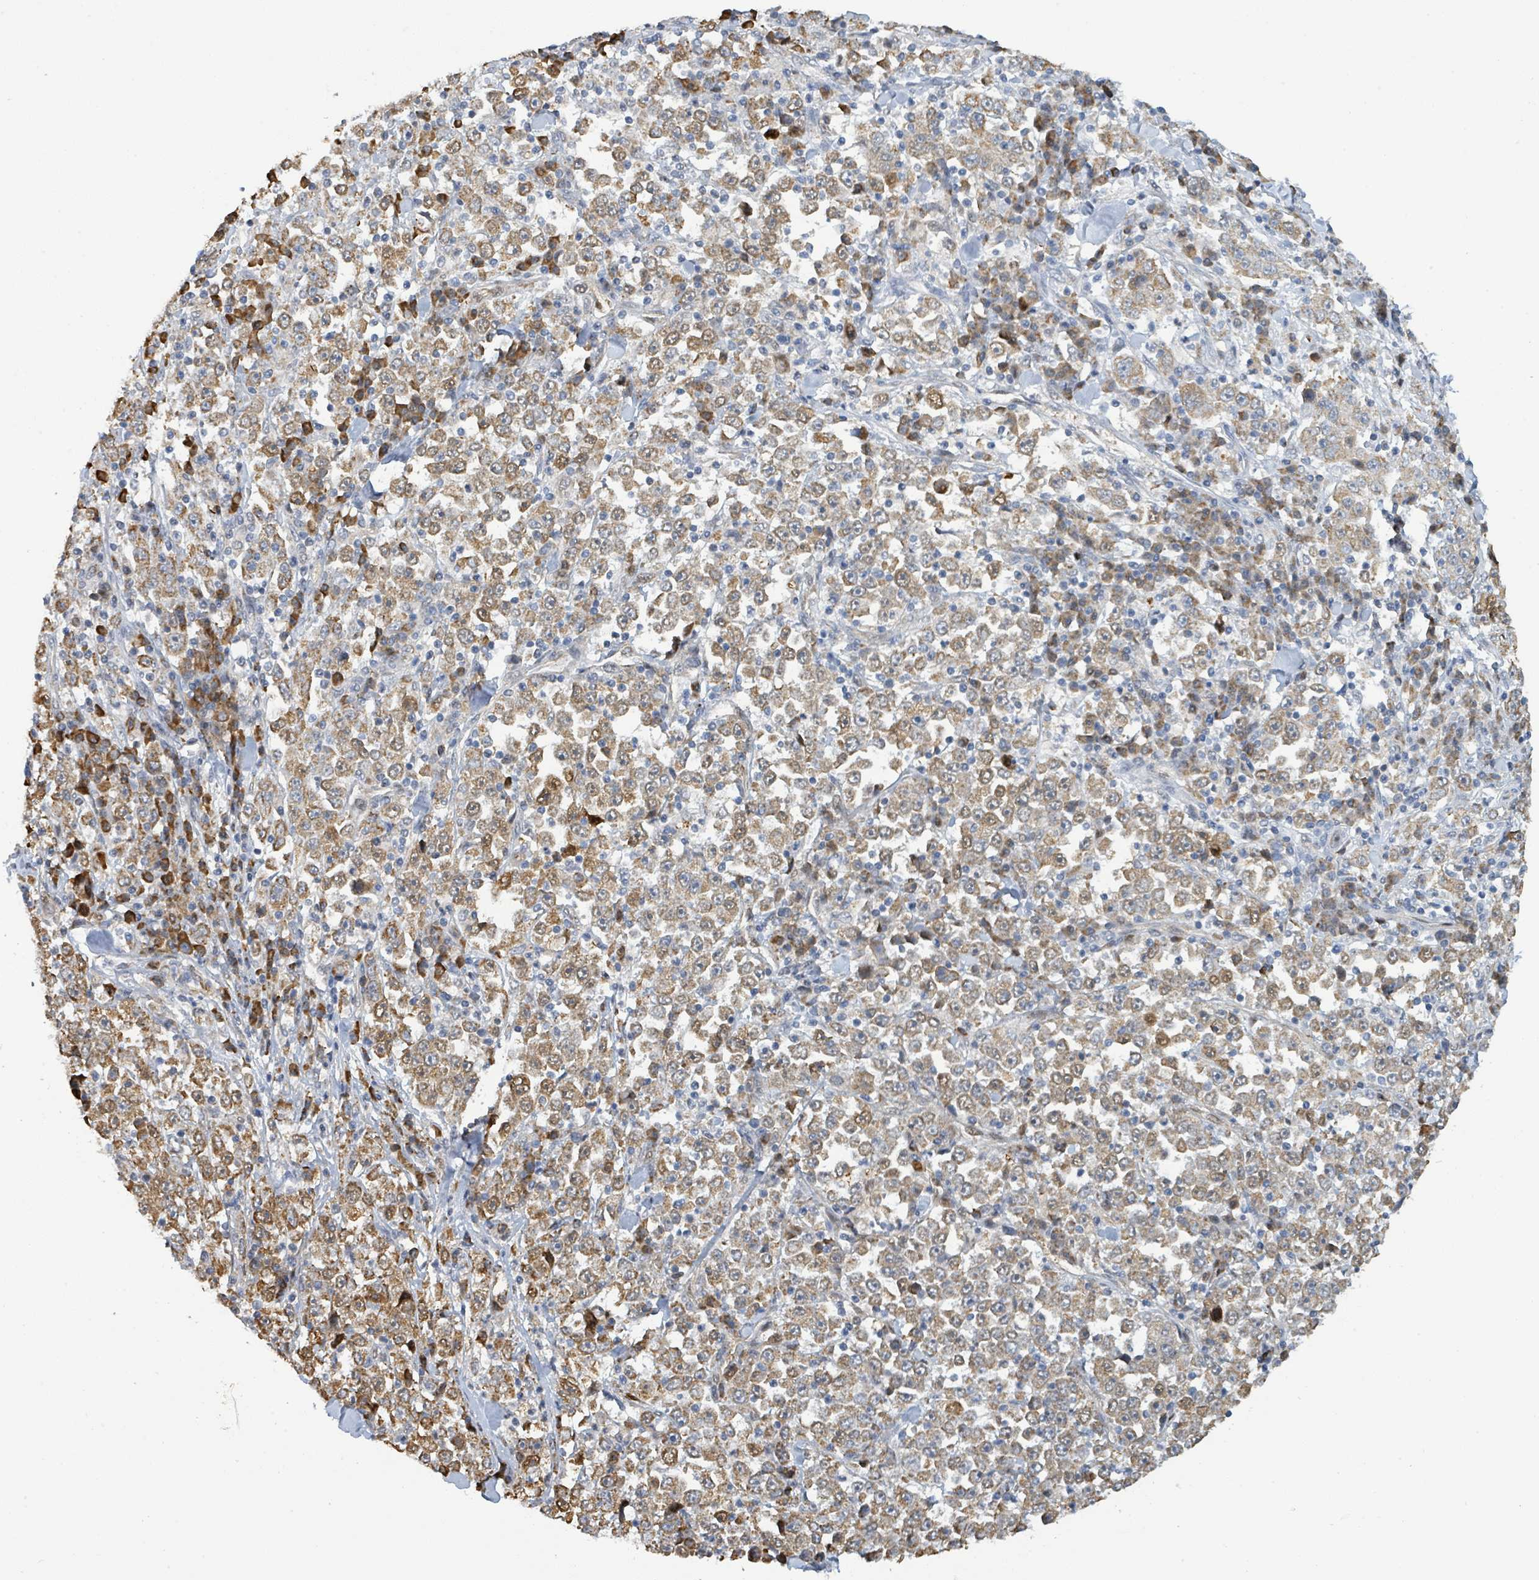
{"staining": {"intensity": "moderate", "quantity": ">75%", "location": "cytoplasmic/membranous"}, "tissue": "stomach cancer", "cell_type": "Tumor cells", "image_type": "cancer", "snomed": [{"axis": "morphology", "description": "Normal tissue, NOS"}, {"axis": "morphology", "description": "Adenocarcinoma, NOS"}, {"axis": "topography", "description": "Stomach, upper"}, {"axis": "topography", "description": "Stomach"}], "caption": "This is a histology image of immunohistochemistry staining of stomach cancer, which shows moderate positivity in the cytoplasmic/membranous of tumor cells.", "gene": "PSMB7", "patient": {"sex": "male", "age": 59}}